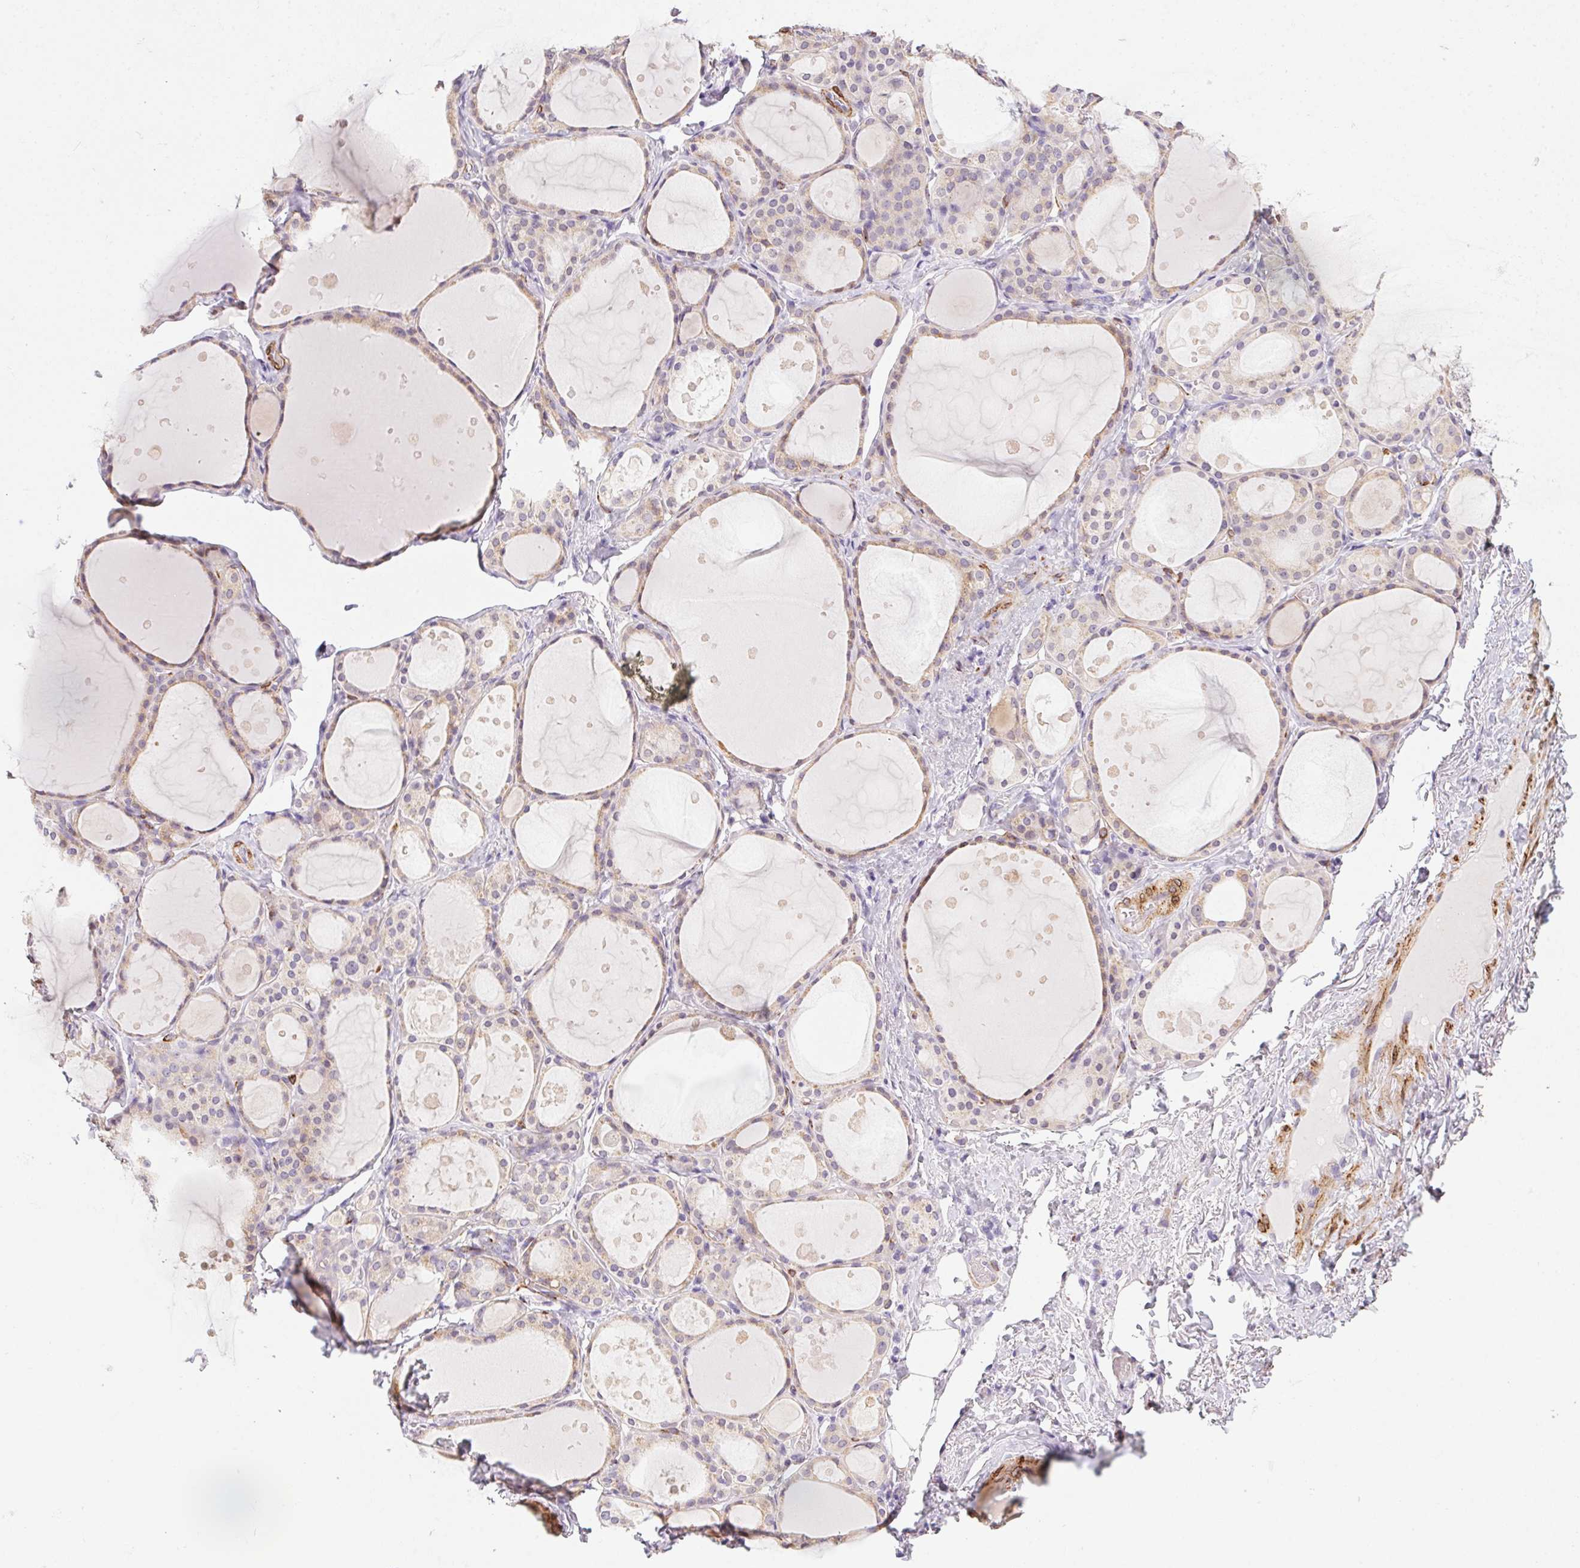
{"staining": {"intensity": "weak", "quantity": "25%-75%", "location": "cytoplasmic/membranous"}, "tissue": "thyroid gland", "cell_type": "Glandular cells", "image_type": "normal", "snomed": [{"axis": "morphology", "description": "Normal tissue, NOS"}, {"axis": "topography", "description": "Thyroid gland"}], "caption": "Protein analysis of benign thyroid gland reveals weak cytoplasmic/membranous staining in about 25%-75% of glandular cells.", "gene": "HRC", "patient": {"sex": "male", "age": 68}}